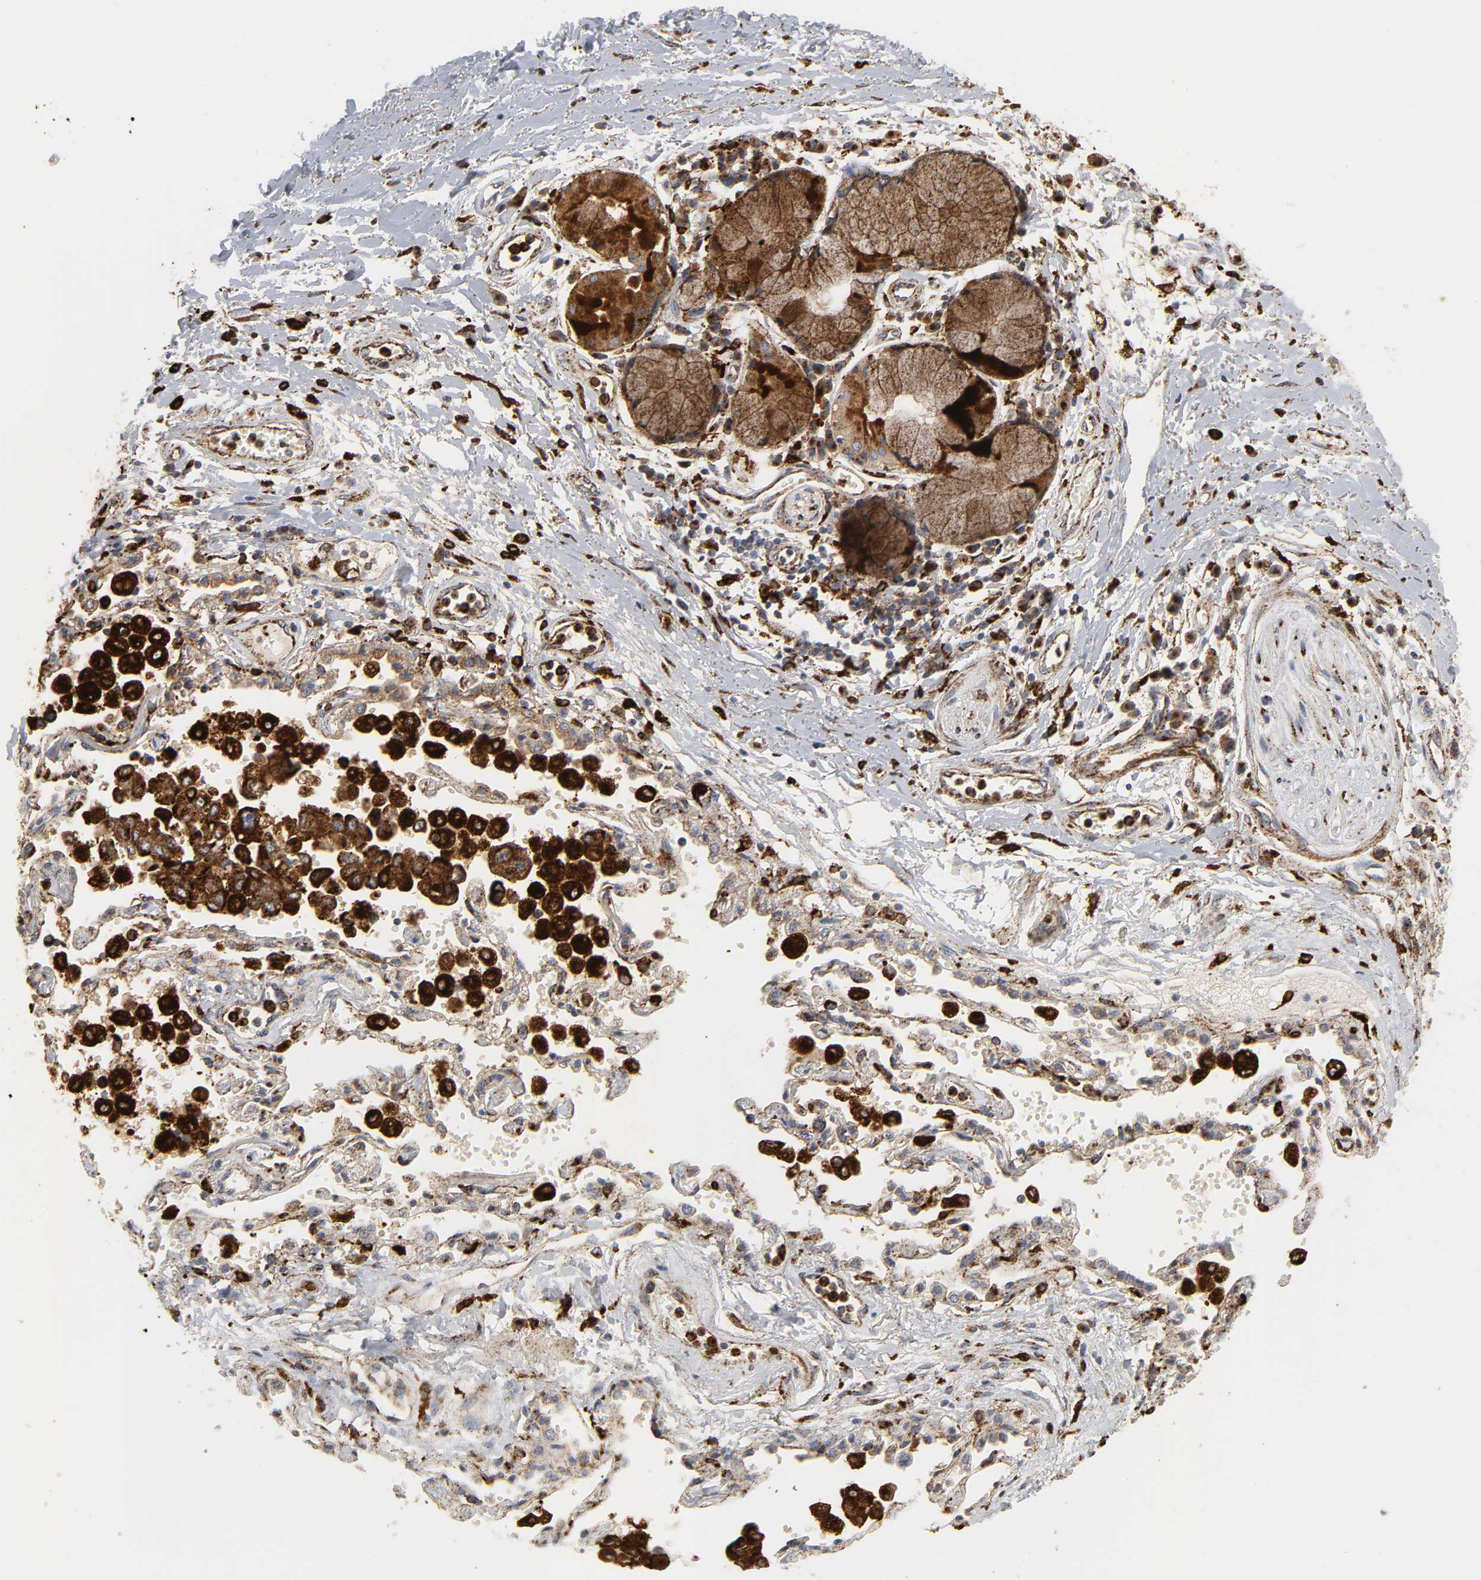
{"staining": {"intensity": "moderate", "quantity": ">75%", "location": "cytoplasmic/membranous"}, "tissue": "adipose tissue", "cell_type": "Adipocytes", "image_type": "normal", "snomed": [{"axis": "morphology", "description": "Normal tissue, NOS"}, {"axis": "morphology", "description": "Adenocarcinoma, NOS"}, {"axis": "topography", "description": "Cartilage tissue"}, {"axis": "topography", "description": "Bronchus"}, {"axis": "topography", "description": "Lung"}], "caption": "IHC (DAB (3,3'-diaminobenzidine)) staining of normal adipose tissue reveals moderate cytoplasmic/membranous protein positivity in approximately >75% of adipocytes. The staining was performed using DAB to visualize the protein expression in brown, while the nuclei were stained in blue with hematoxylin (Magnification: 20x).", "gene": "PSAP", "patient": {"sex": "female", "age": 67}}